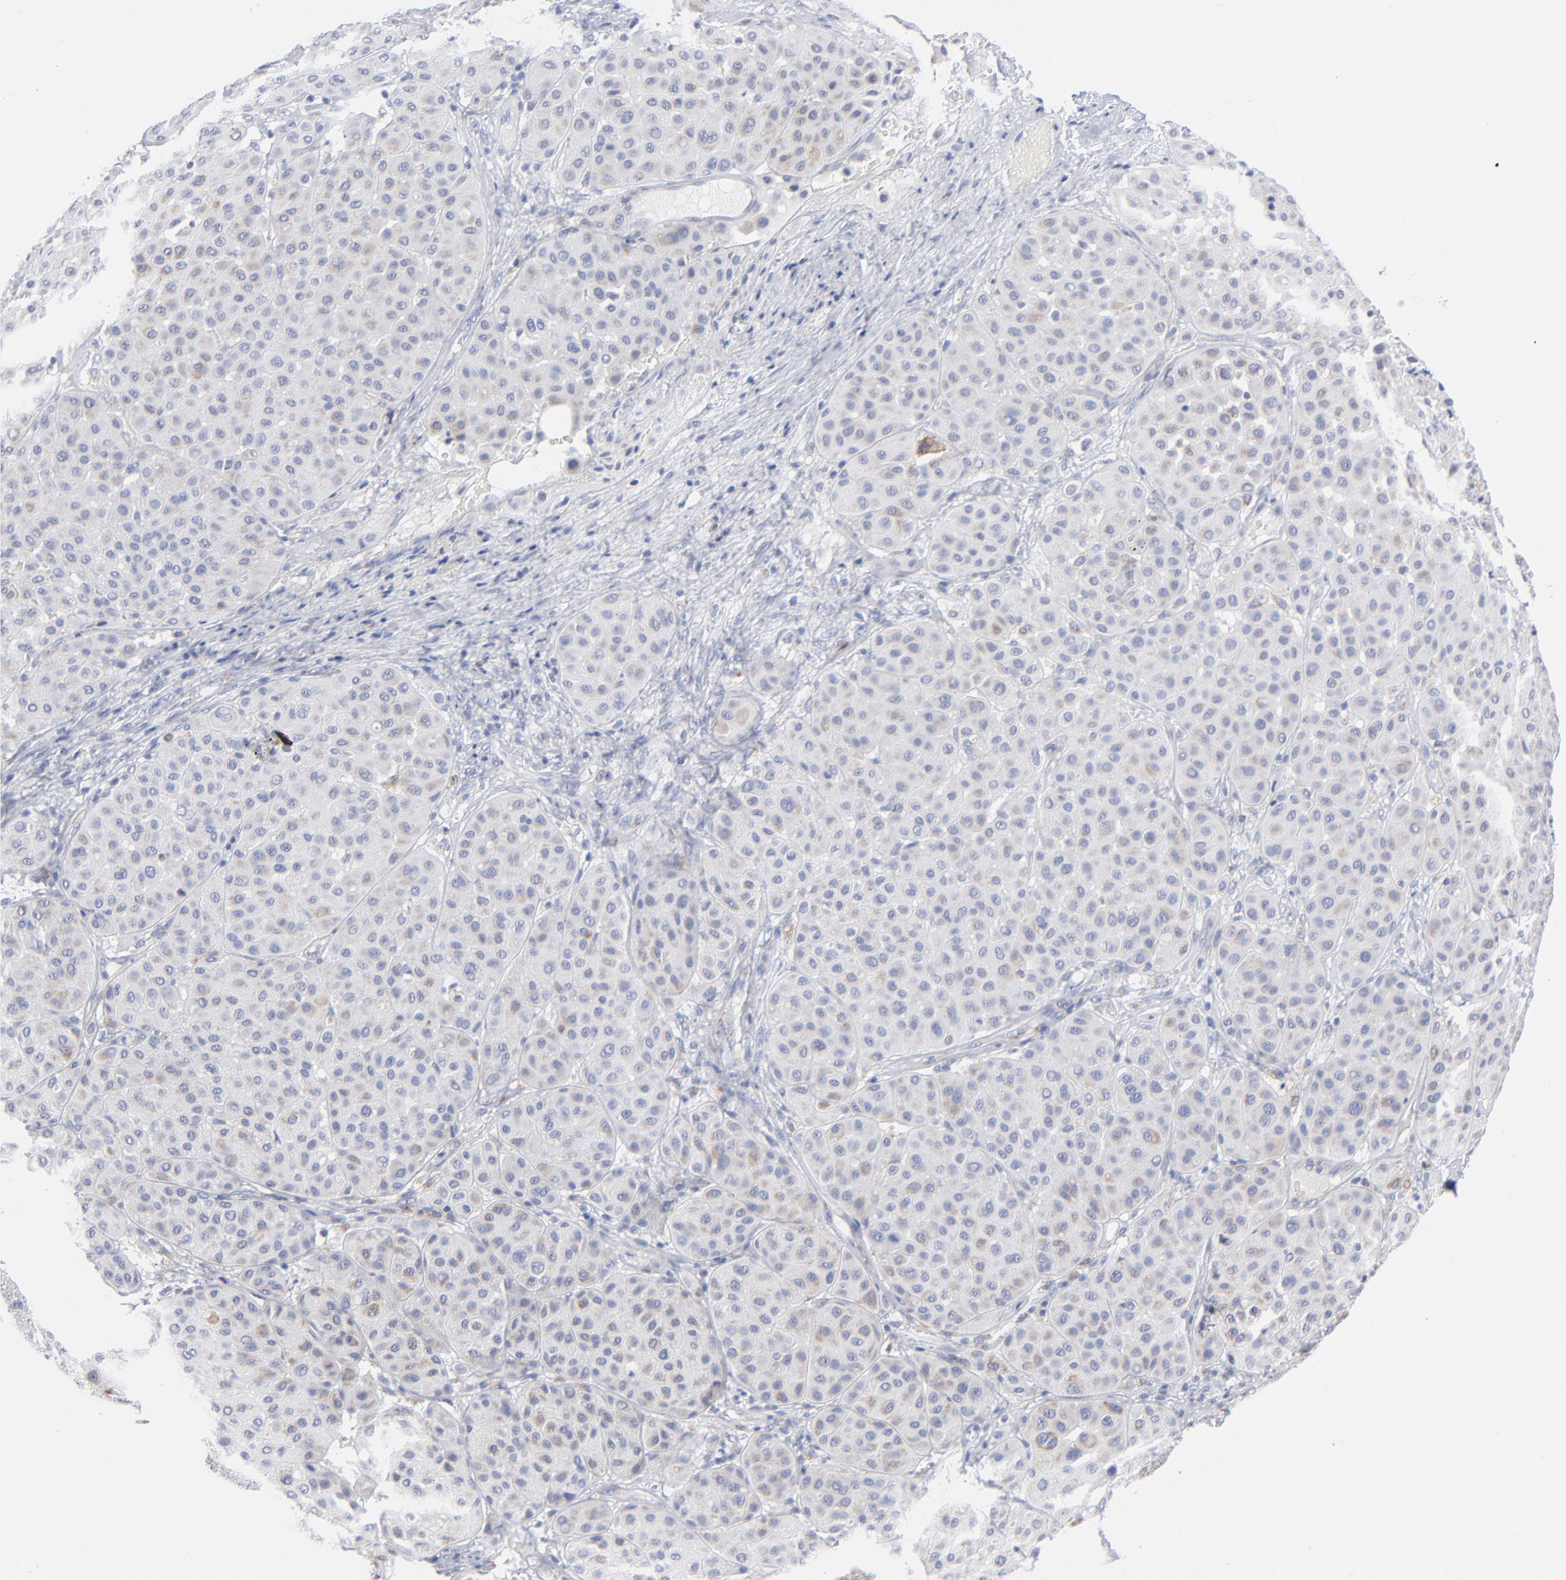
{"staining": {"intensity": "negative", "quantity": "none", "location": "none"}, "tissue": "melanoma", "cell_type": "Tumor cells", "image_type": "cancer", "snomed": [{"axis": "morphology", "description": "Normal tissue, NOS"}, {"axis": "morphology", "description": "Malignant melanoma, Metastatic site"}, {"axis": "topography", "description": "Skin"}], "caption": "Human malignant melanoma (metastatic site) stained for a protein using immunohistochemistry displays no staining in tumor cells.", "gene": "CHCHD10", "patient": {"sex": "male", "age": 41}}